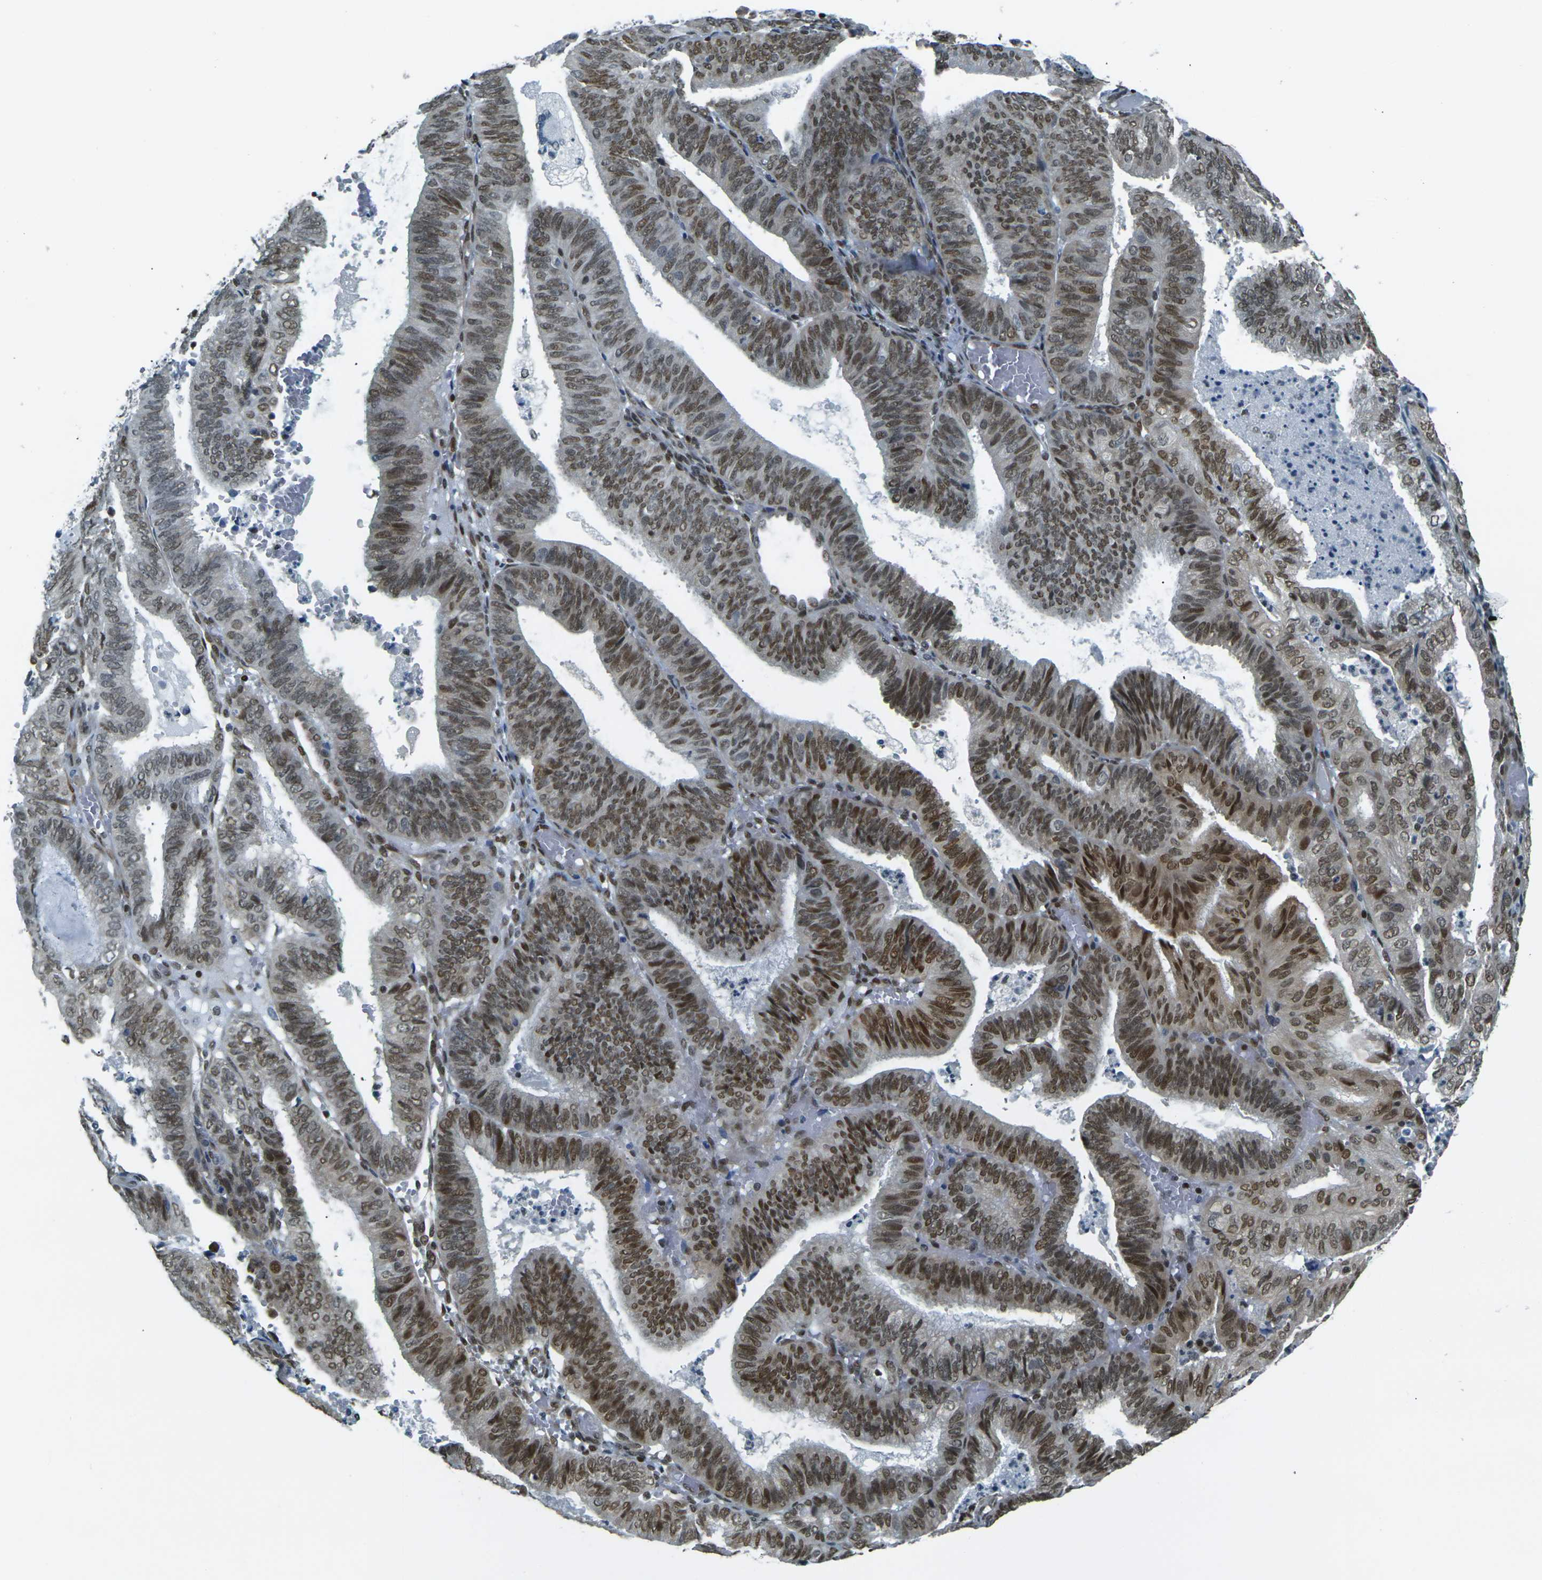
{"staining": {"intensity": "moderate", "quantity": ">75%", "location": "nuclear"}, "tissue": "endometrial cancer", "cell_type": "Tumor cells", "image_type": "cancer", "snomed": [{"axis": "morphology", "description": "Adenocarcinoma, NOS"}, {"axis": "topography", "description": "Uterus"}], "caption": "Adenocarcinoma (endometrial) tissue demonstrates moderate nuclear staining in approximately >75% of tumor cells The staining was performed using DAB to visualize the protein expression in brown, while the nuclei were stained in blue with hematoxylin (Magnification: 20x).", "gene": "NHEJ1", "patient": {"sex": "female", "age": 60}}